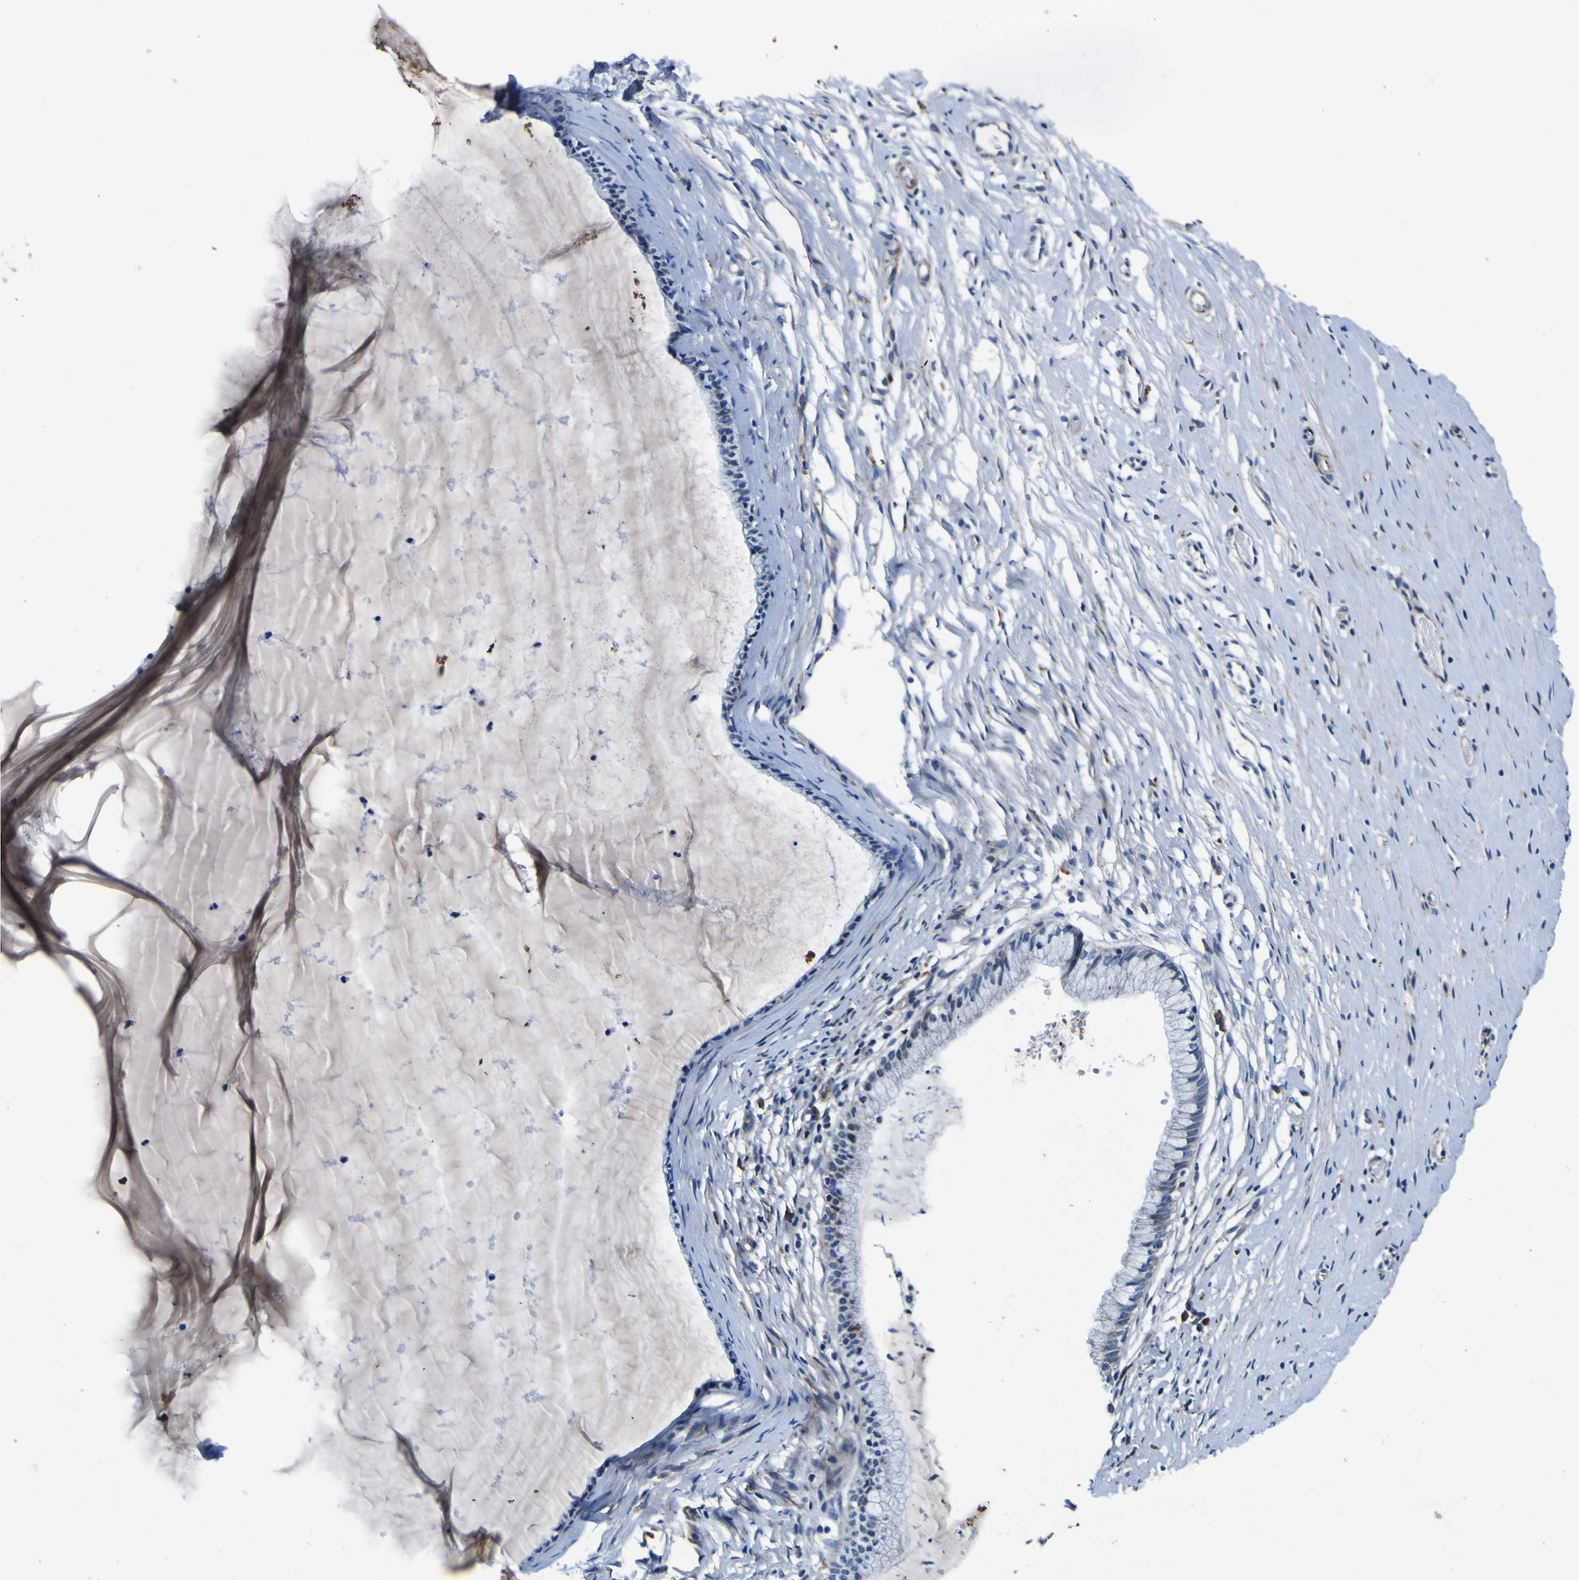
{"staining": {"intensity": "negative", "quantity": "none", "location": "none"}, "tissue": "cervix", "cell_type": "Glandular cells", "image_type": "normal", "snomed": [{"axis": "morphology", "description": "Normal tissue, NOS"}, {"axis": "topography", "description": "Cervix"}], "caption": "This is a micrograph of IHC staining of normal cervix, which shows no expression in glandular cells.", "gene": "AGAP3", "patient": {"sex": "female", "age": 39}}